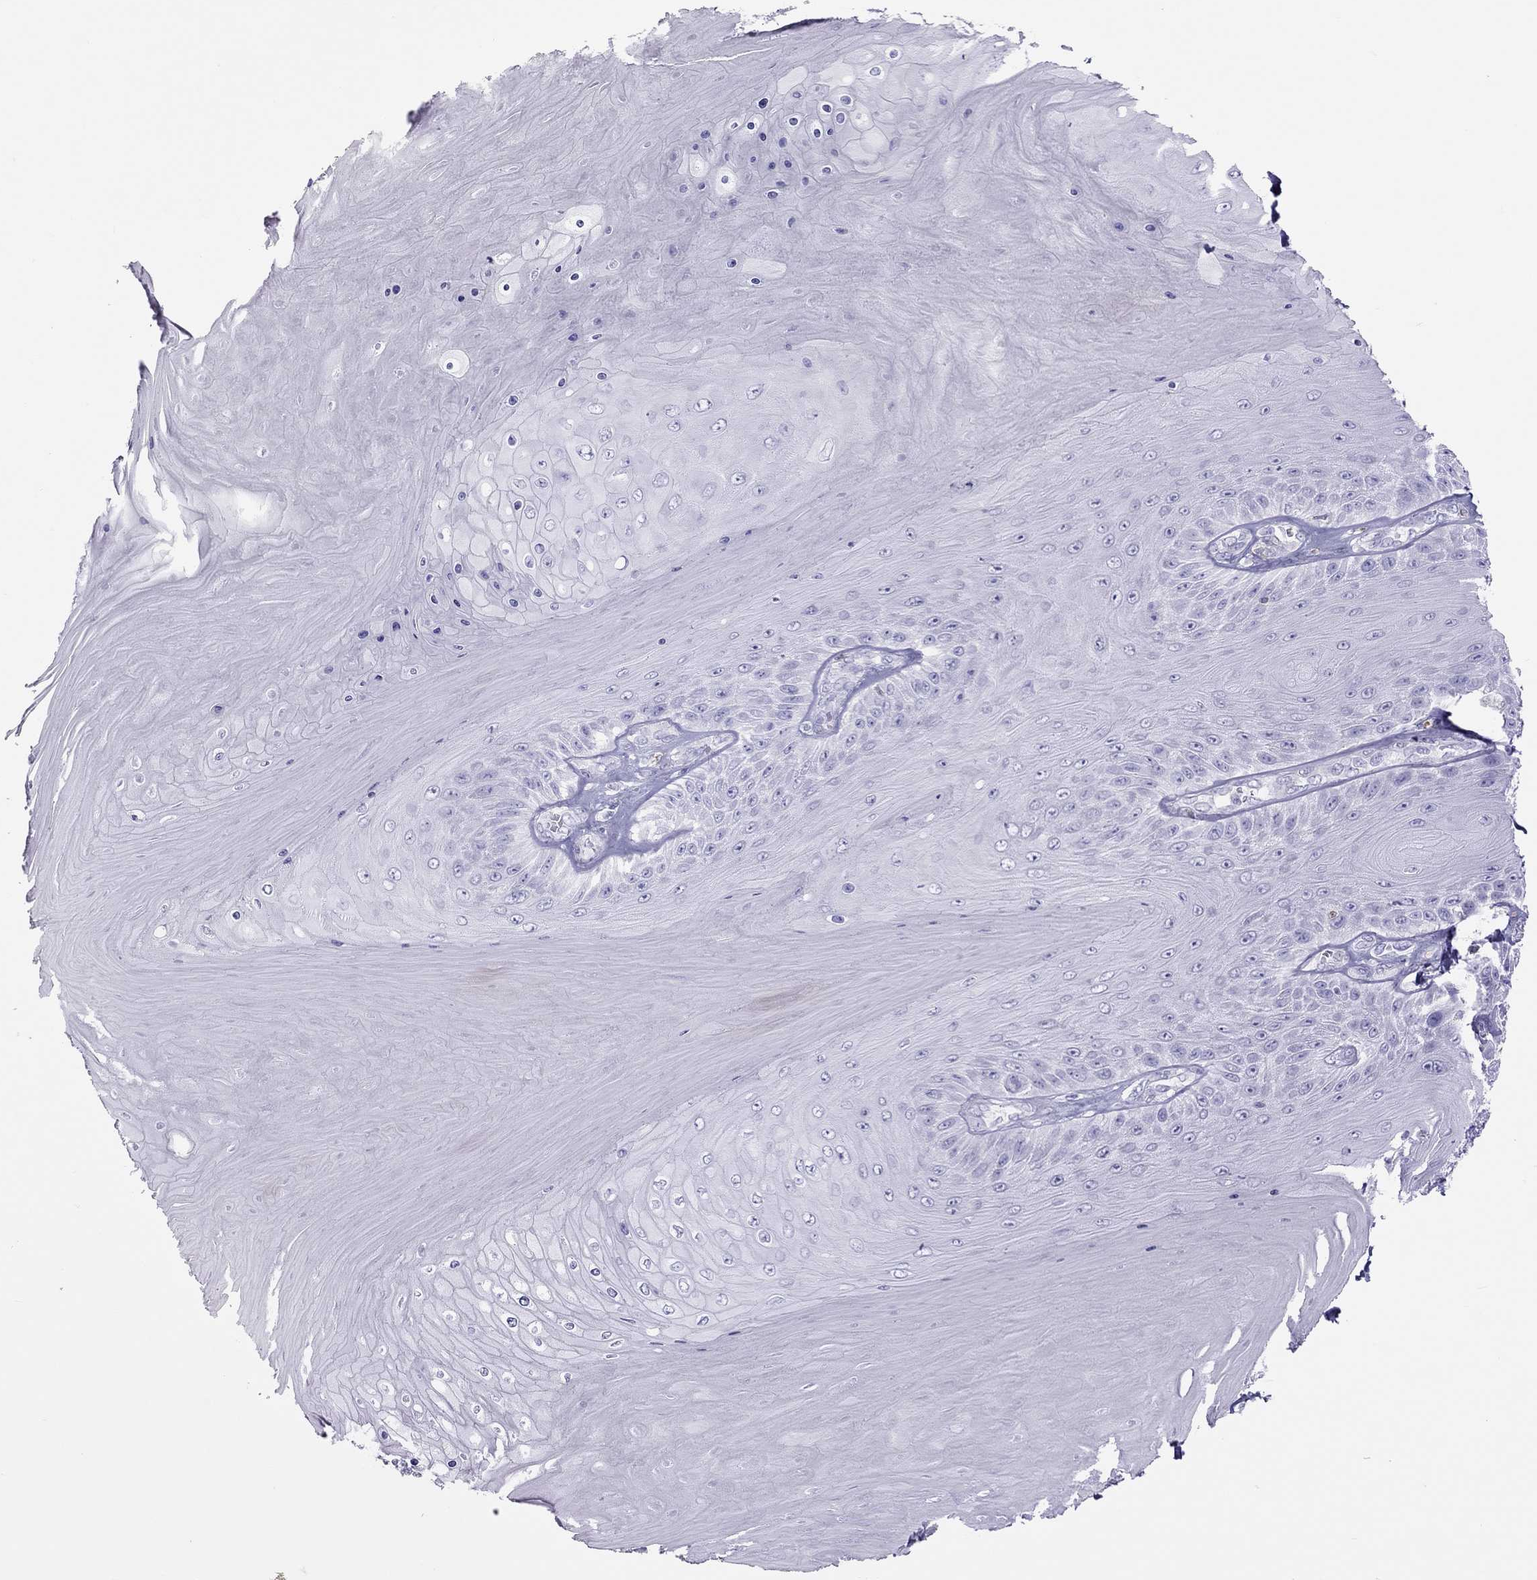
{"staining": {"intensity": "negative", "quantity": "none", "location": "none"}, "tissue": "skin cancer", "cell_type": "Tumor cells", "image_type": "cancer", "snomed": [{"axis": "morphology", "description": "Squamous cell carcinoma, NOS"}, {"axis": "topography", "description": "Skin"}], "caption": "IHC of human skin squamous cell carcinoma shows no expression in tumor cells. (DAB immunohistochemistry visualized using brightfield microscopy, high magnification).", "gene": "STAG3", "patient": {"sex": "male", "age": 62}}